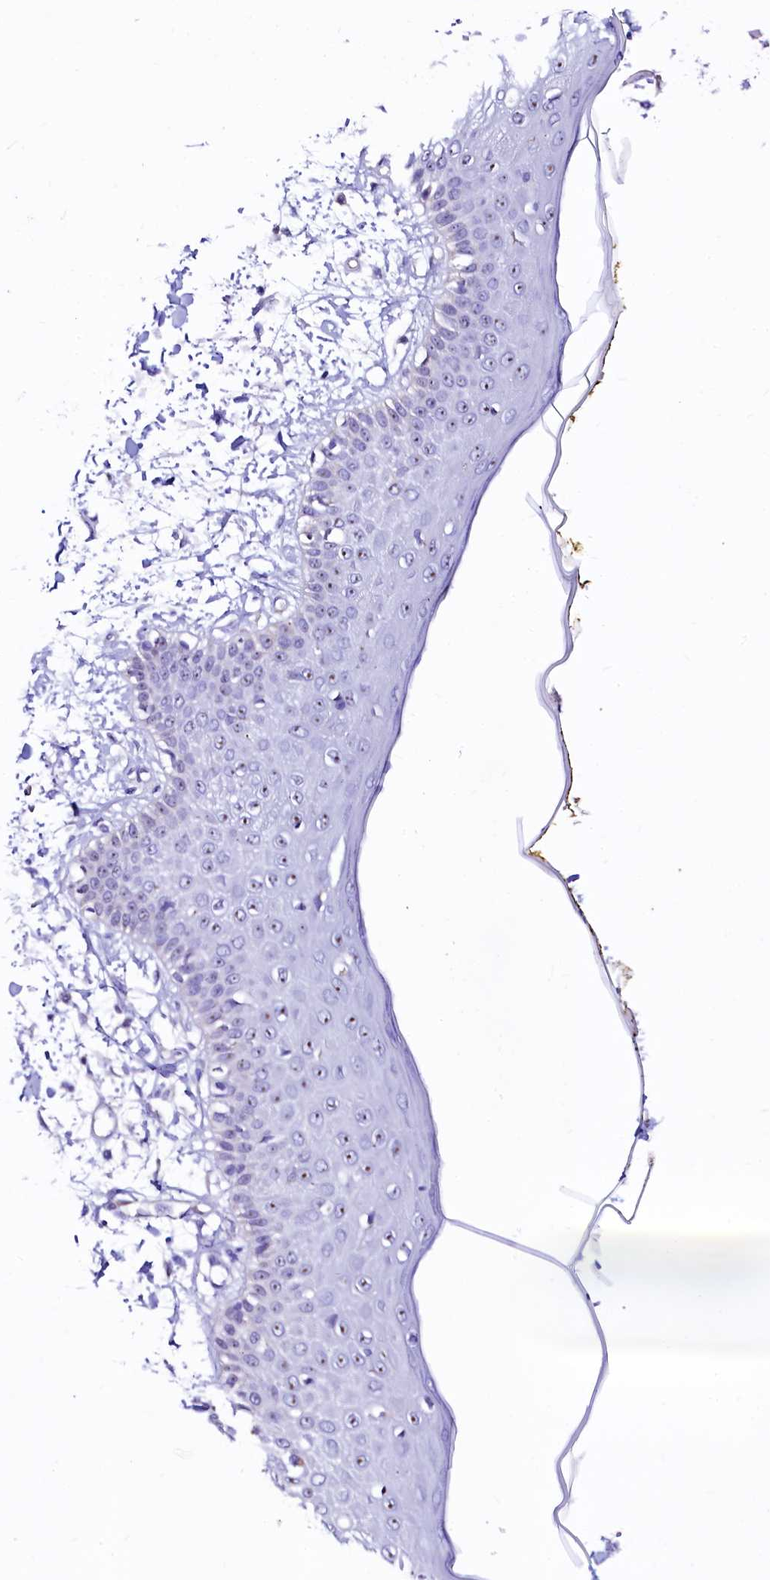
{"staining": {"intensity": "negative", "quantity": "none", "location": "none"}, "tissue": "skin", "cell_type": "Fibroblasts", "image_type": "normal", "snomed": [{"axis": "morphology", "description": "Normal tissue, NOS"}, {"axis": "morphology", "description": "Squamous cell carcinoma, NOS"}, {"axis": "topography", "description": "Skin"}, {"axis": "topography", "description": "Peripheral nerve tissue"}], "caption": "Skin was stained to show a protein in brown. There is no significant expression in fibroblasts. (Immunohistochemistry (ihc), brightfield microscopy, high magnification).", "gene": "SFR1", "patient": {"sex": "male", "age": 83}}